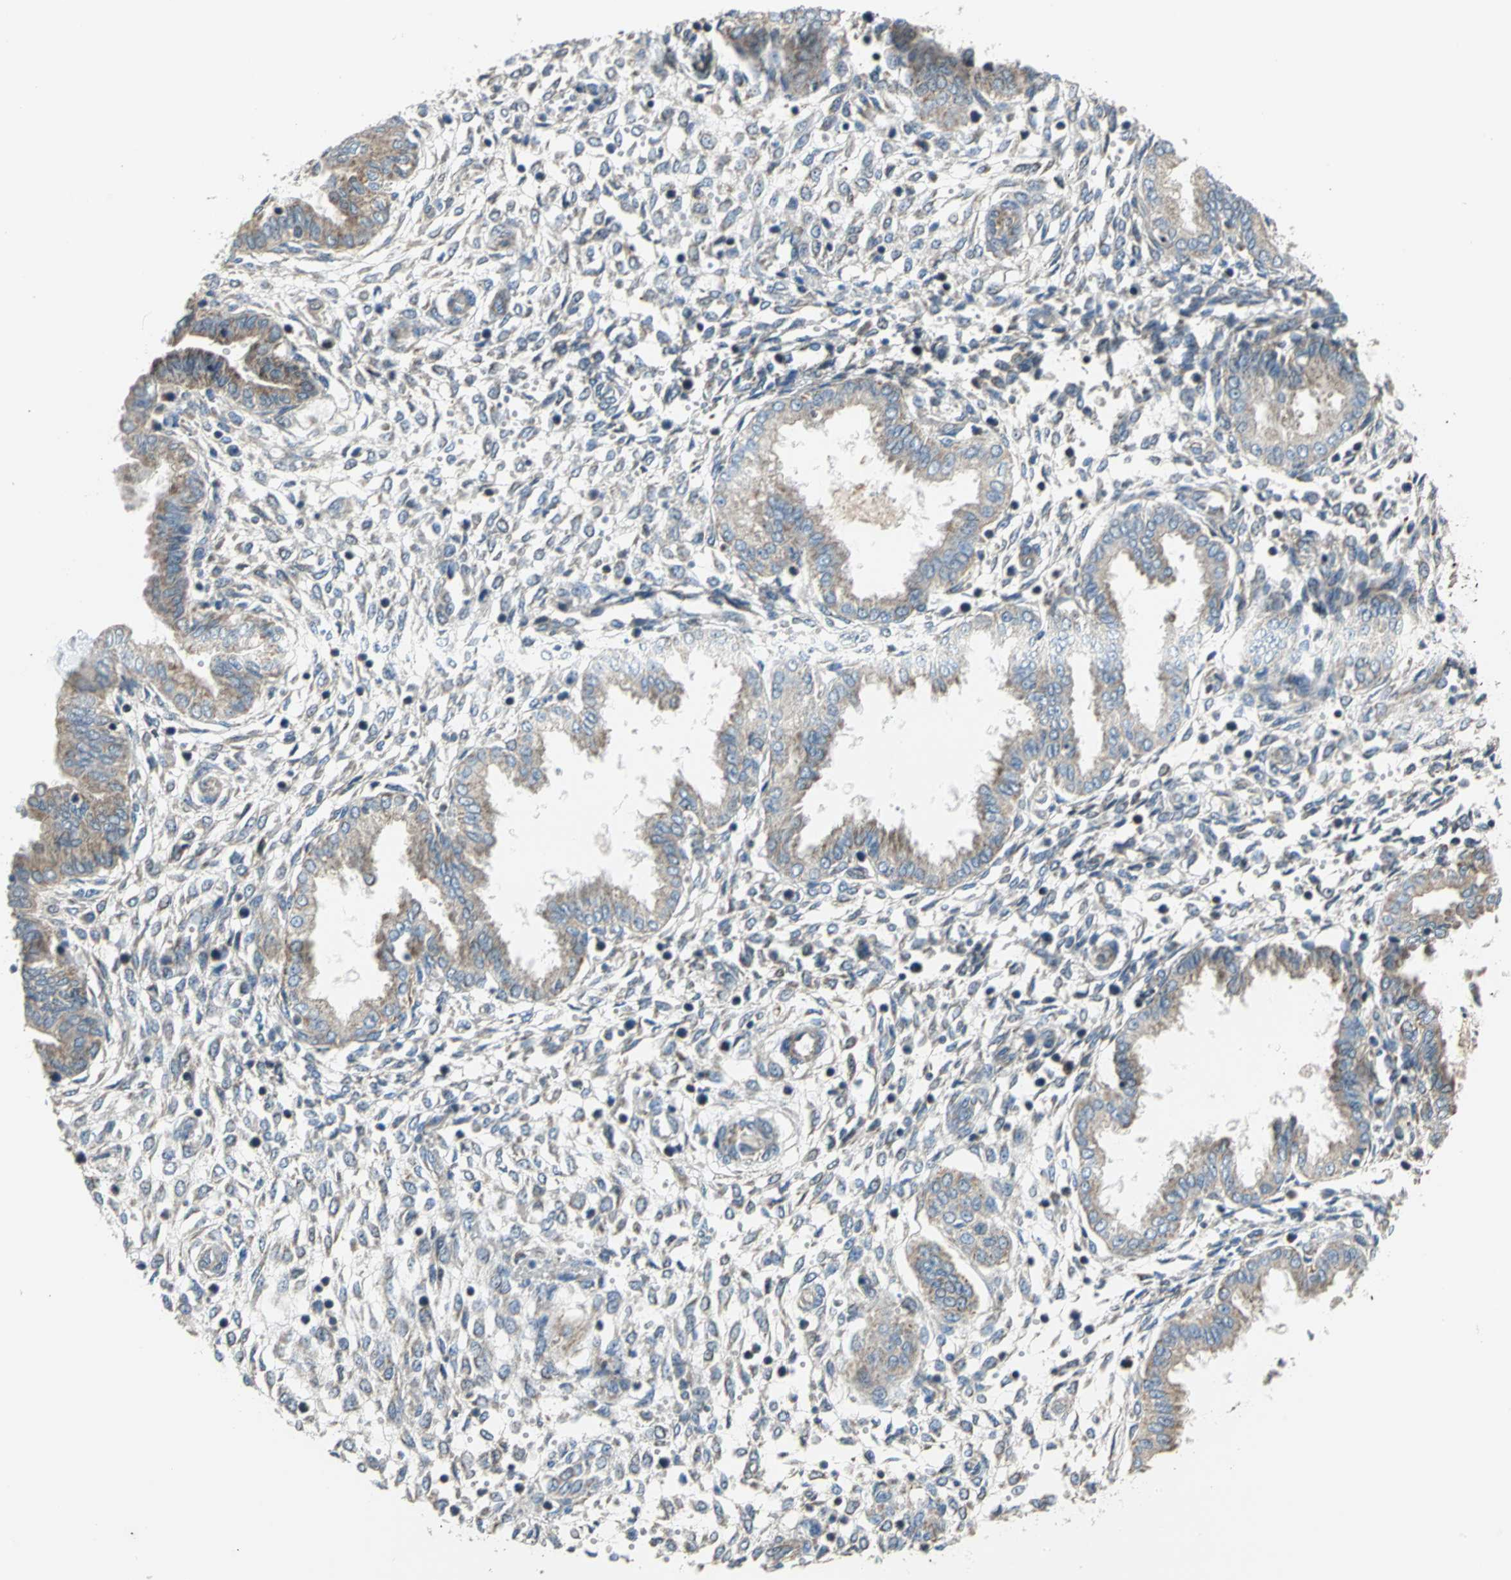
{"staining": {"intensity": "weak", "quantity": "<25%", "location": "cytoplasmic/membranous"}, "tissue": "endometrium", "cell_type": "Cells in endometrial stroma", "image_type": "normal", "snomed": [{"axis": "morphology", "description": "Normal tissue, NOS"}, {"axis": "topography", "description": "Endometrium"}], "caption": "An IHC histopathology image of normal endometrium is shown. There is no staining in cells in endometrial stroma of endometrium.", "gene": "TRAK1", "patient": {"sex": "female", "age": 33}}